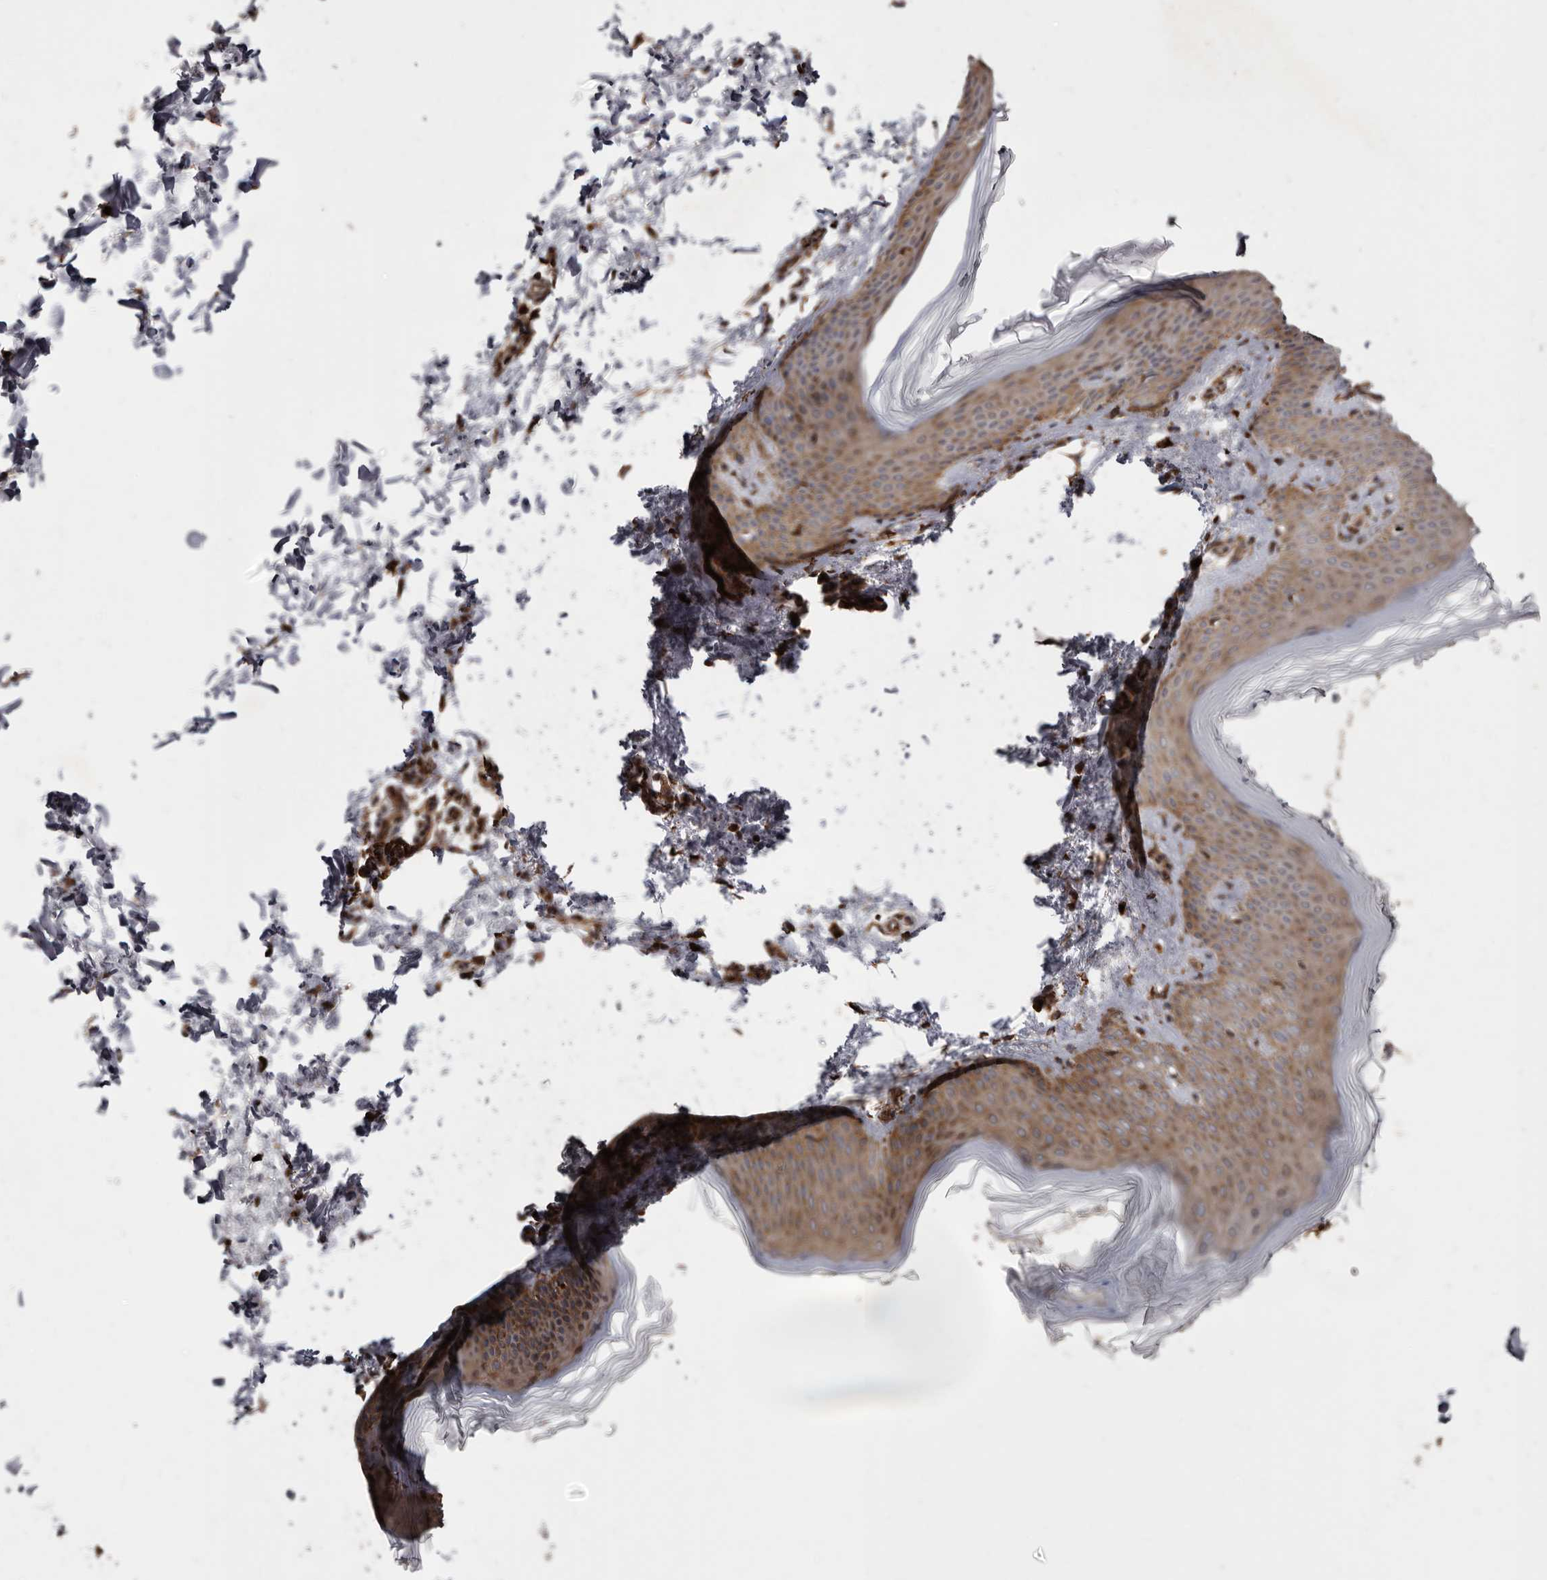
{"staining": {"intensity": "strong", "quantity": ">75%", "location": "cytoplasmic/membranous"}, "tissue": "skin", "cell_type": "Fibroblasts", "image_type": "normal", "snomed": [{"axis": "morphology", "description": "Normal tissue, NOS"}, {"axis": "topography", "description": "Skin"}], "caption": "Immunohistochemistry image of unremarkable human skin stained for a protein (brown), which exhibits high levels of strong cytoplasmic/membranous positivity in about >75% of fibroblasts.", "gene": "FLAD1", "patient": {"sex": "female", "age": 27}}